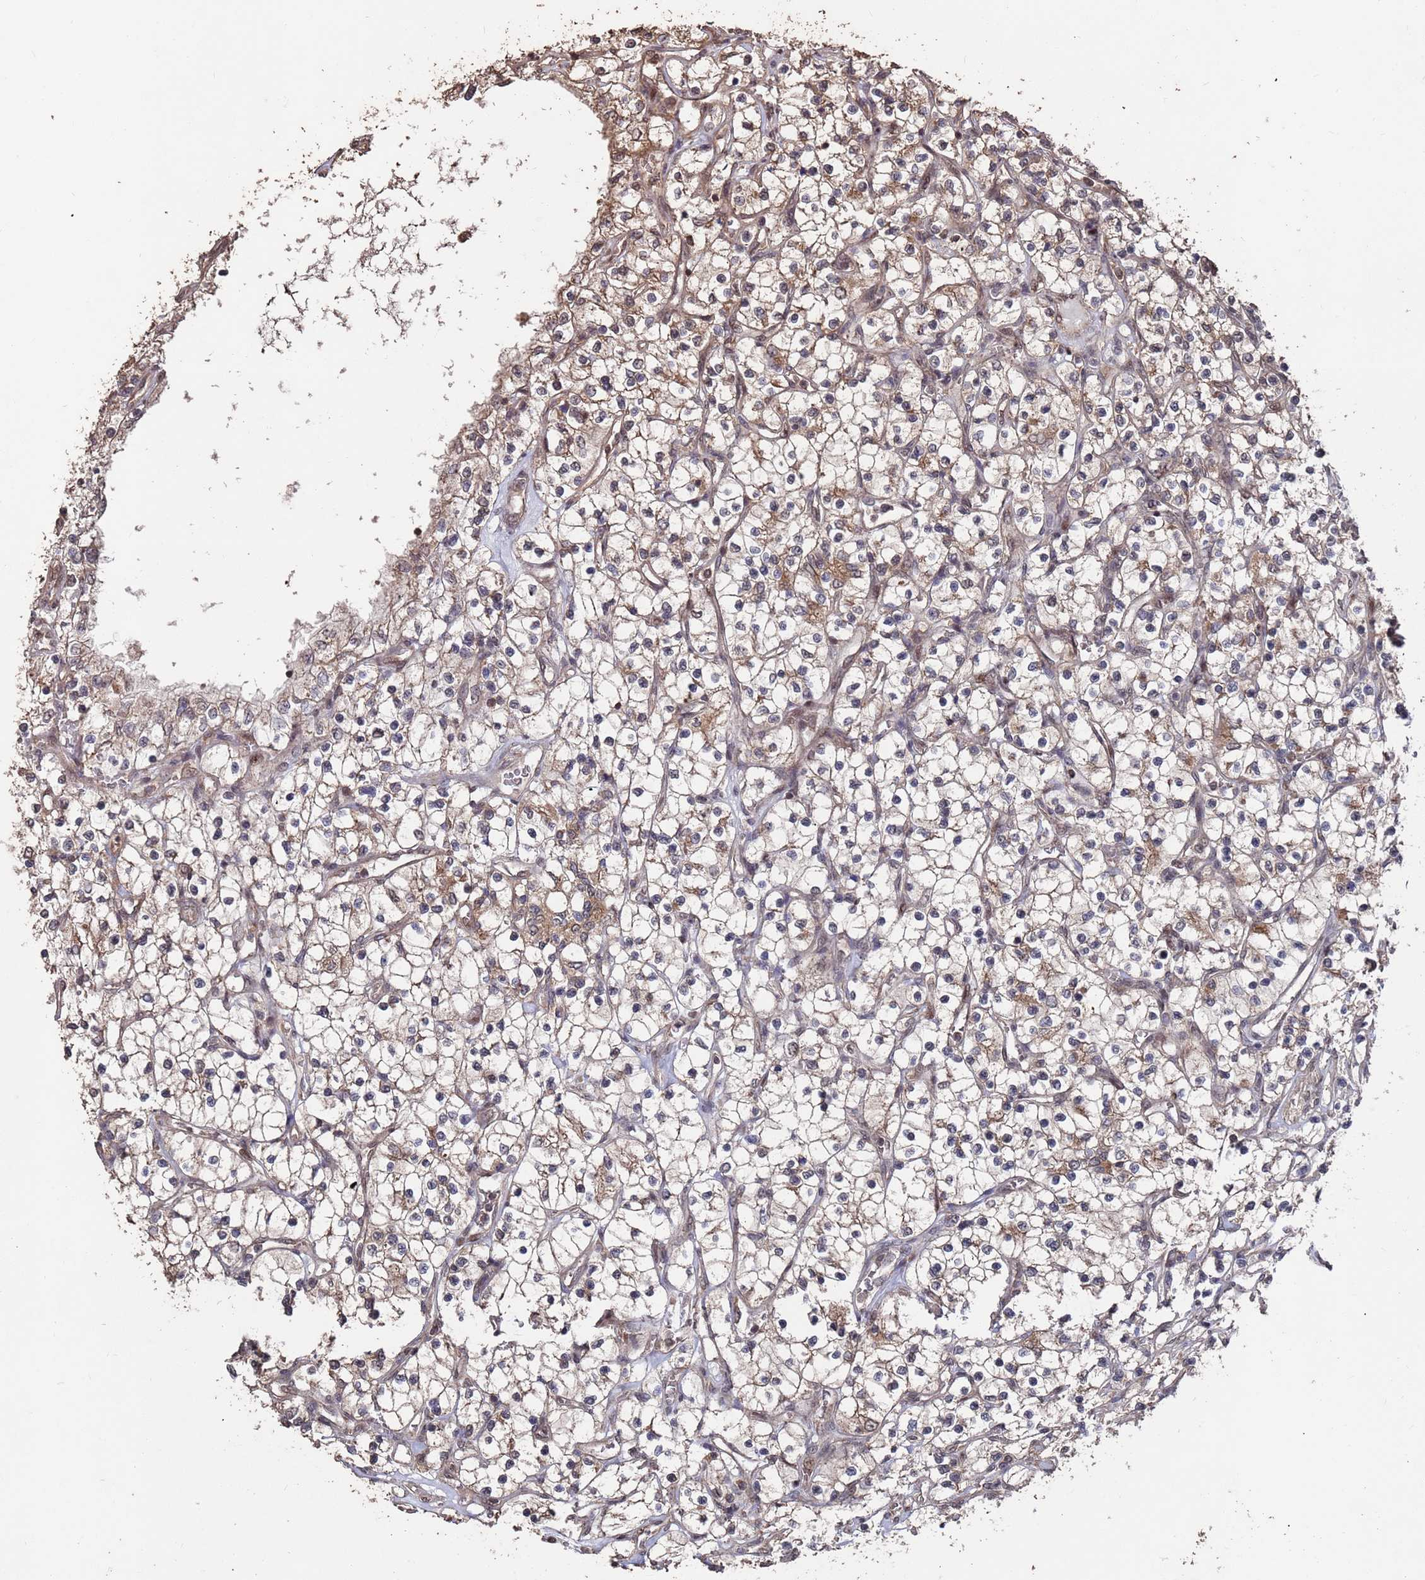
{"staining": {"intensity": "weak", "quantity": "25%-75%", "location": "cytoplasmic/membranous"}, "tissue": "renal cancer", "cell_type": "Tumor cells", "image_type": "cancer", "snomed": [{"axis": "morphology", "description": "Adenocarcinoma, NOS"}, {"axis": "topography", "description": "Kidney"}], "caption": "This histopathology image reveals immunohistochemistry (IHC) staining of human adenocarcinoma (renal), with low weak cytoplasmic/membranous staining in approximately 25%-75% of tumor cells.", "gene": "PRR7", "patient": {"sex": "female", "age": 69}}